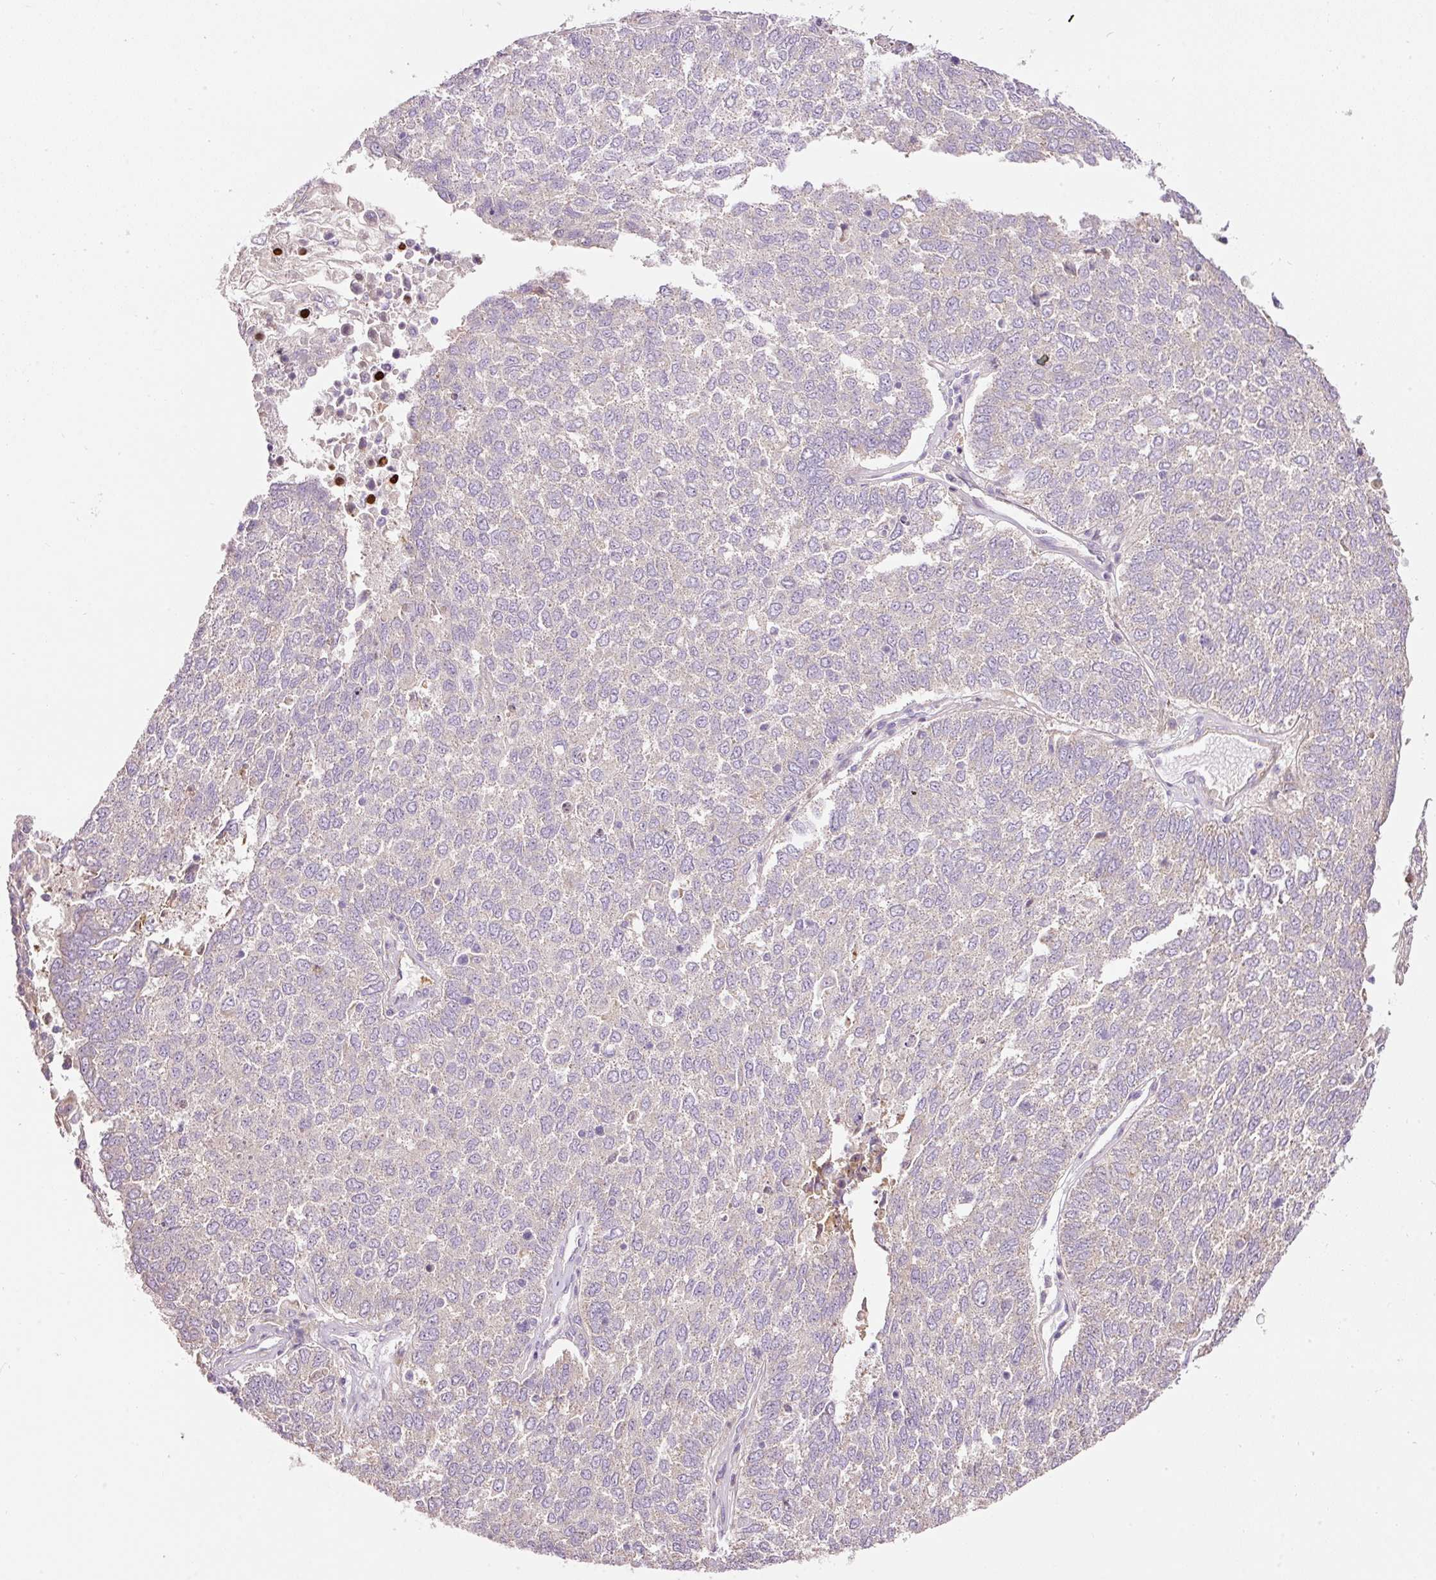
{"staining": {"intensity": "negative", "quantity": "none", "location": "none"}, "tissue": "lung cancer", "cell_type": "Tumor cells", "image_type": "cancer", "snomed": [{"axis": "morphology", "description": "Squamous cell carcinoma, NOS"}, {"axis": "topography", "description": "Lung"}], "caption": "There is no significant expression in tumor cells of lung cancer.", "gene": "RSPO2", "patient": {"sex": "male", "age": 73}}